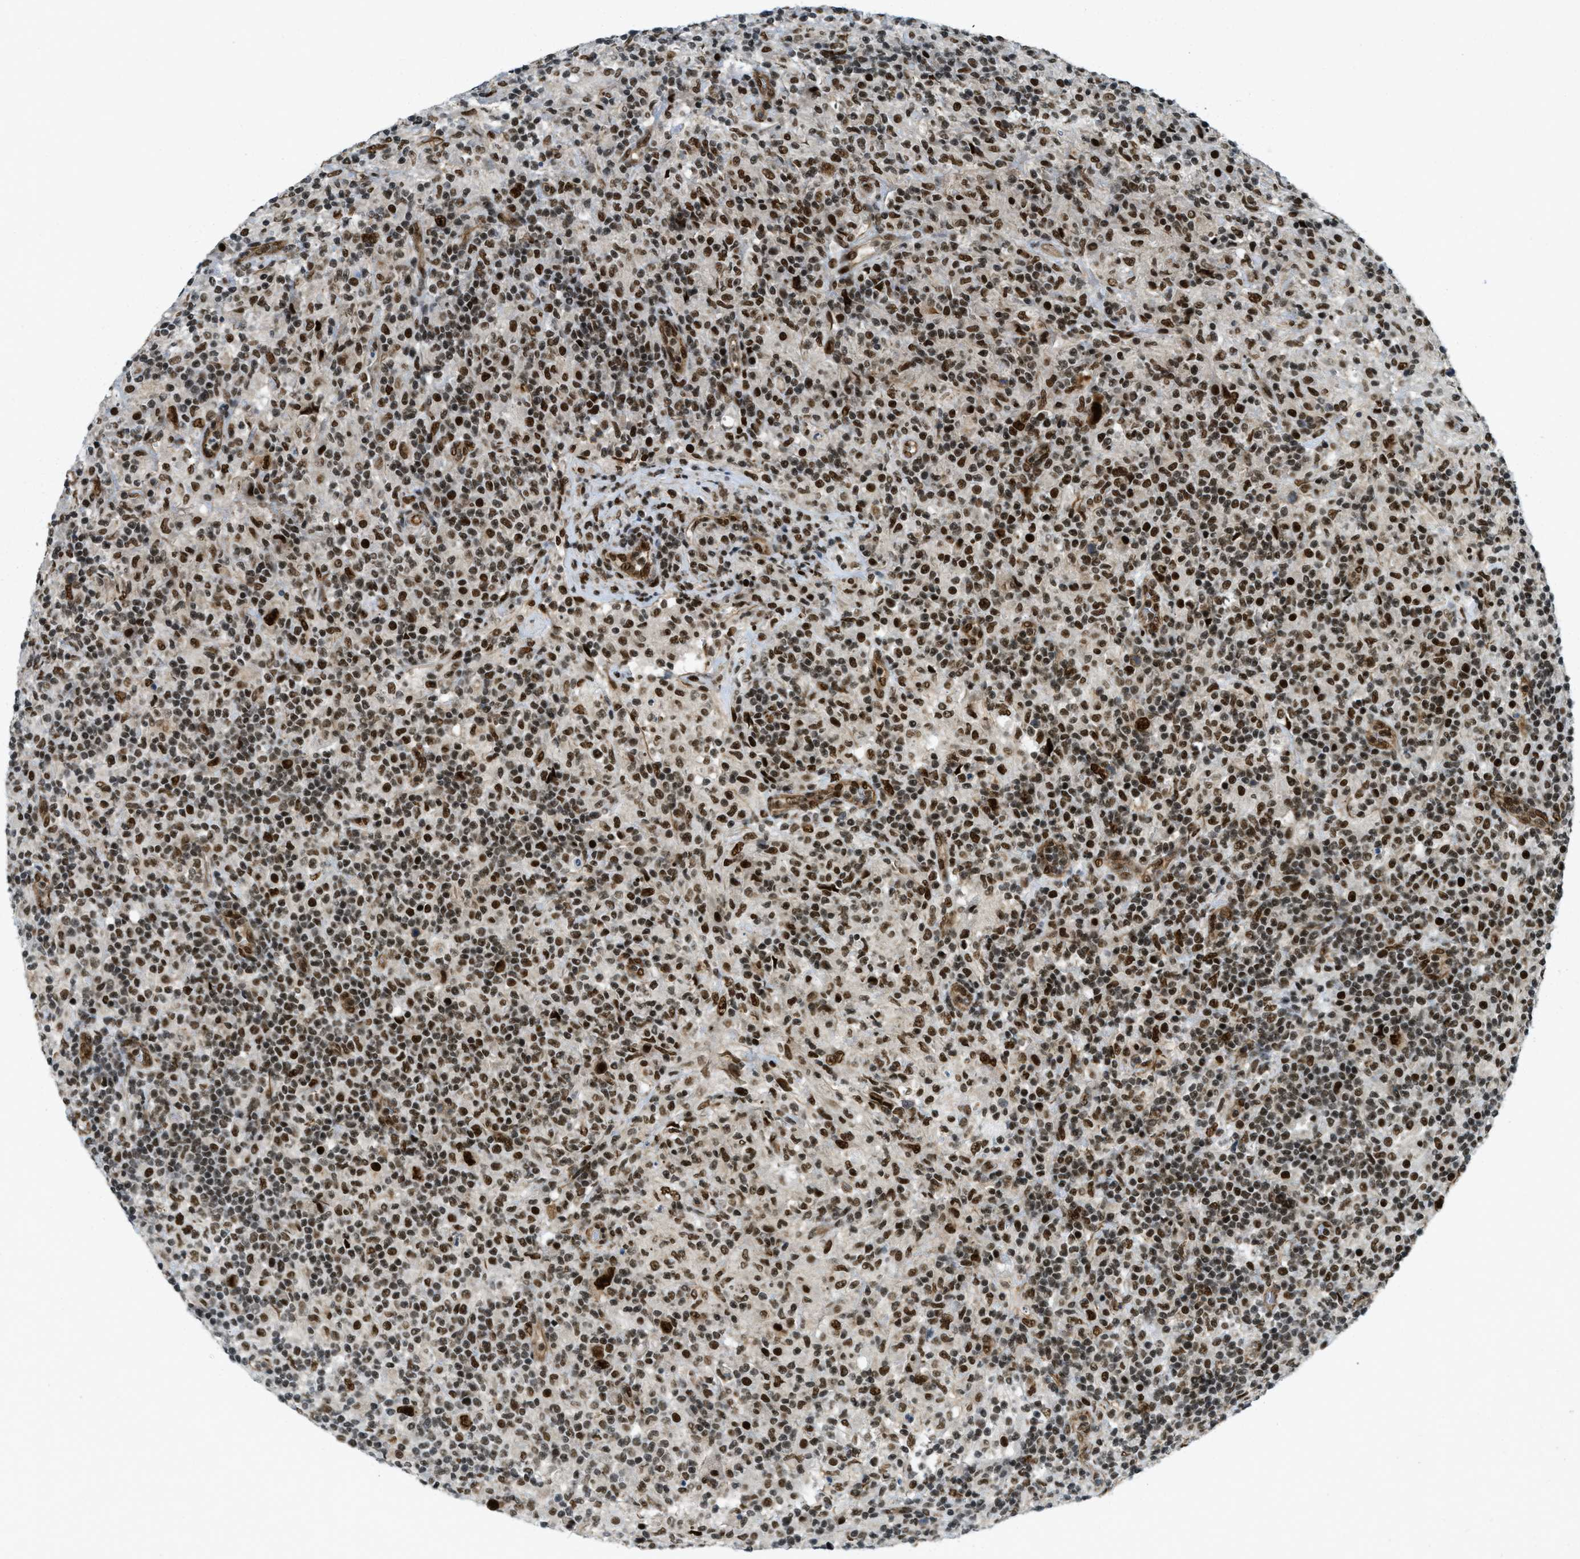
{"staining": {"intensity": "strong", "quantity": ">75%", "location": "nuclear"}, "tissue": "lymphoma", "cell_type": "Tumor cells", "image_type": "cancer", "snomed": [{"axis": "morphology", "description": "Hodgkin's disease, NOS"}, {"axis": "topography", "description": "Lymph node"}], "caption": "The micrograph exhibits a brown stain indicating the presence of a protein in the nuclear of tumor cells in lymphoma.", "gene": "ZFR", "patient": {"sex": "male", "age": 70}}